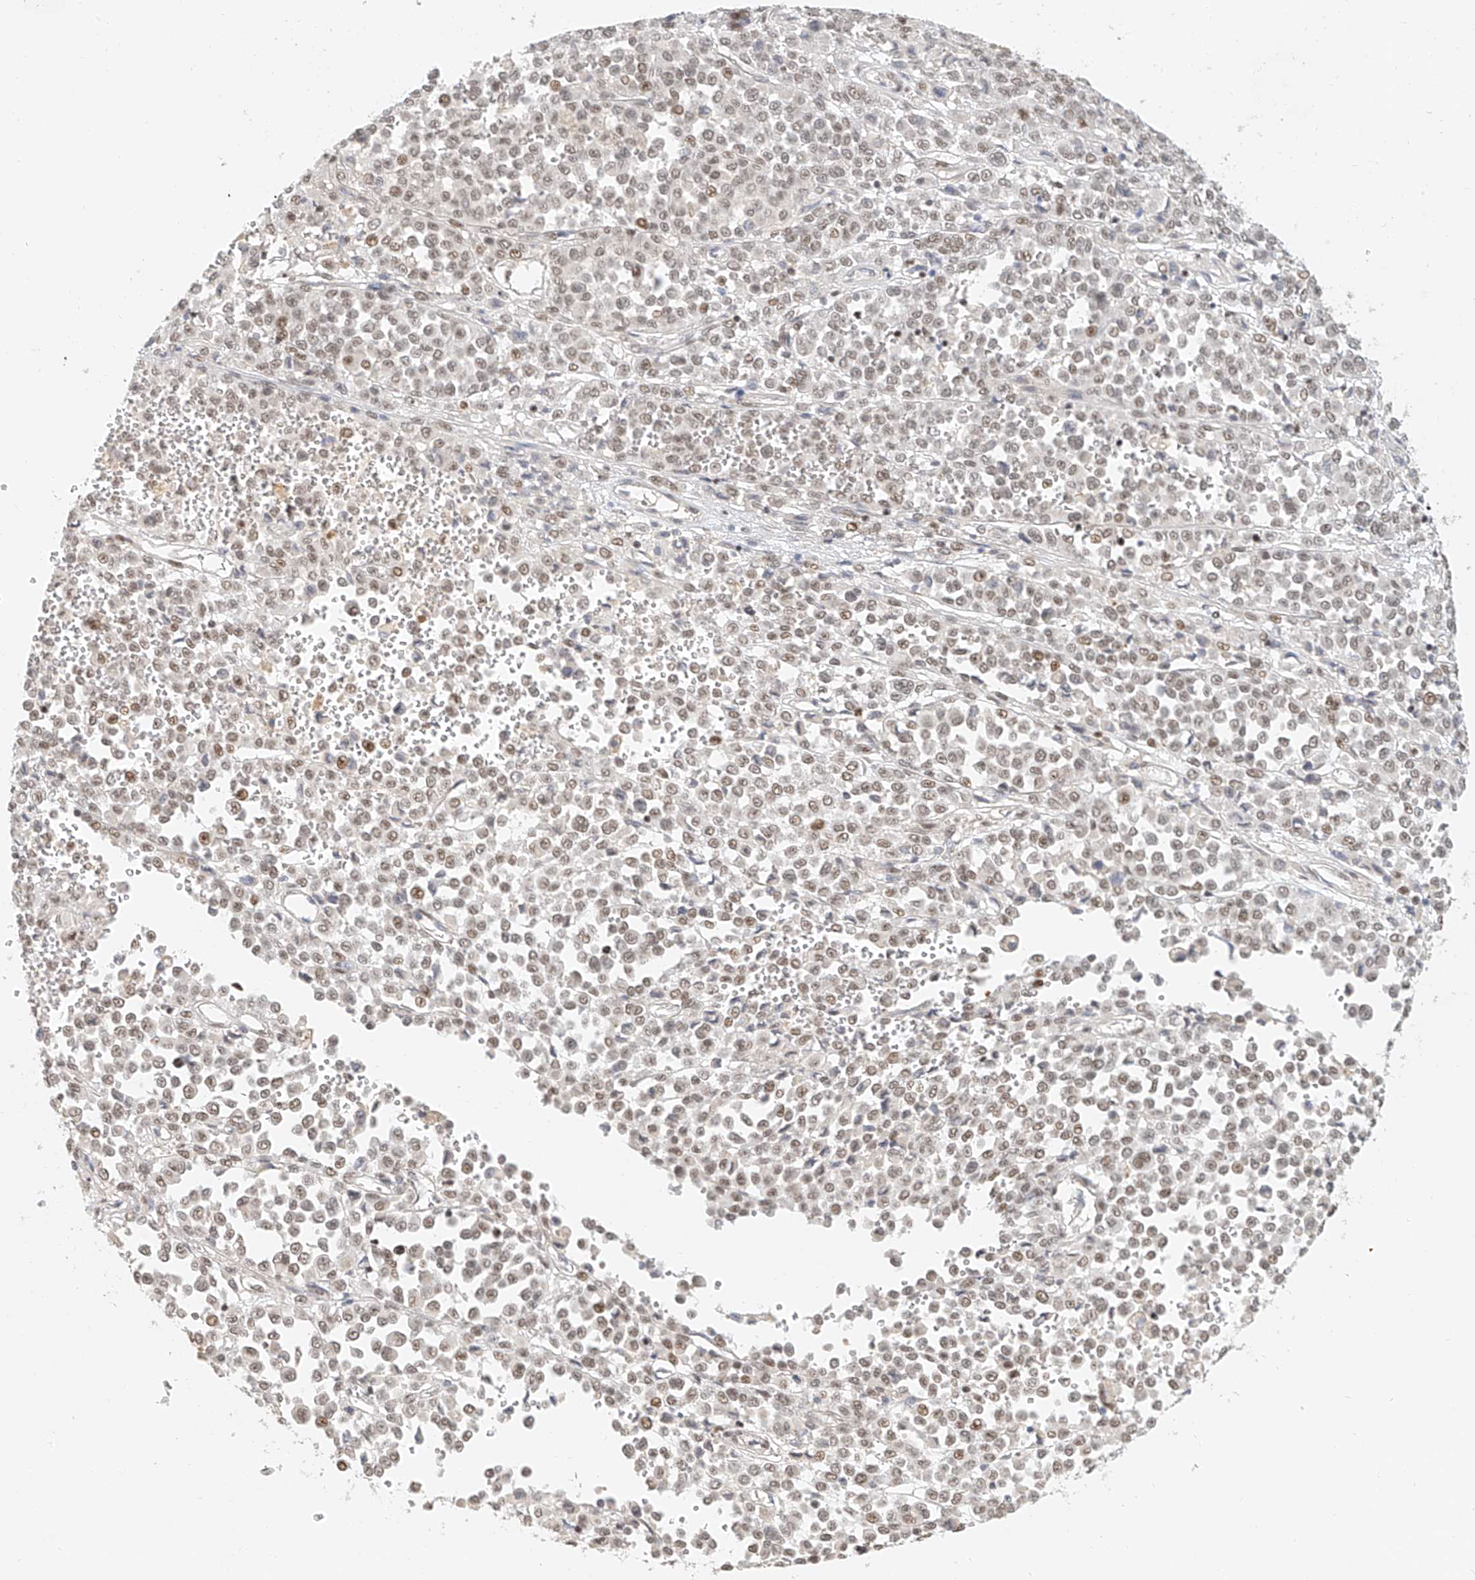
{"staining": {"intensity": "moderate", "quantity": ">75%", "location": "nuclear"}, "tissue": "melanoma", "cell_type": "Tumor cells", "image_type": "cancer", "snomed": [{"axis": "morphology", "description": "Malignant melanoma, Metastatic site"}, {"axis": "topography", "description": "Pancreas"}], "caption": "Immunohistochemistry staining of malignant melanoma (metastatic site), which demonstrates medium levels of moderate nuclear positivity in about >75% of tumor cells indicating moderate nuclear protein staining. The staining was performed using DAB (3,3'-diaminobenzidine) (brown) for protein detection and nuclei were counterstained in hematoxylin (blue).", "gene": "CXorf58", "patient": {"sex": "female", "age": 30}}